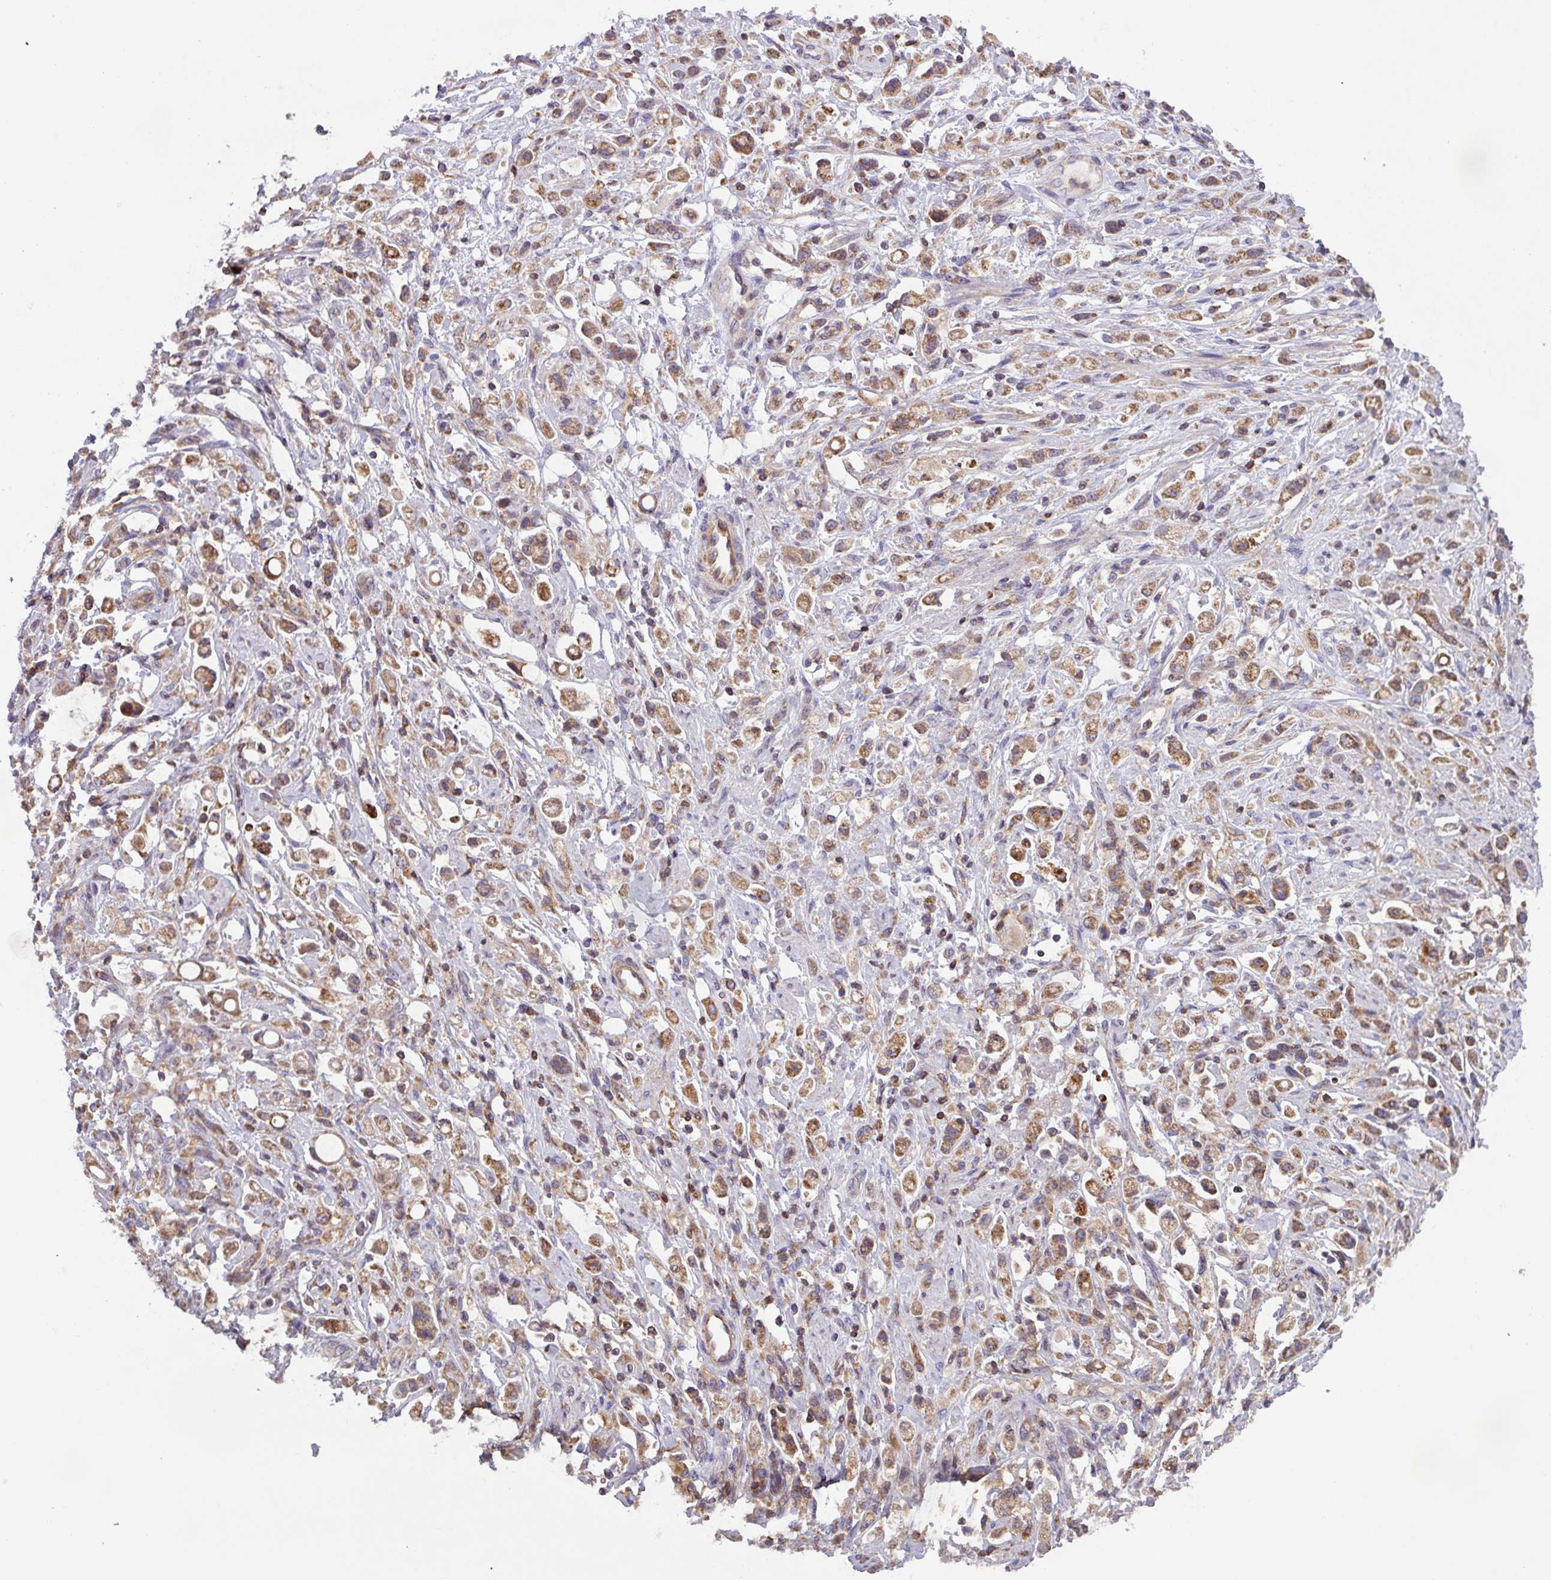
{"staining": {"intensity": "moderate", "quantity": ">75%", "location": "cytoplasmic/membranous"}, "tissue": "stomach cancer", "cell_type": "Tumor cells", "image_type": "cancer", "snomed": [{"axis": "morphology", "description": "Adenocarcinoma, NOS"}, {"axis": "topography", "description": "Stomach"}], "caption": "This photomicrograph shows immunohistochemistry (IHC) staining of adenocarcinoma (stomach), with medium moderate cytoplasmic/membranous positivity in approximately >75% of tumor cells.", "gene": "PLEKHD1", "patient": {"sex": "female", "age": 60}}